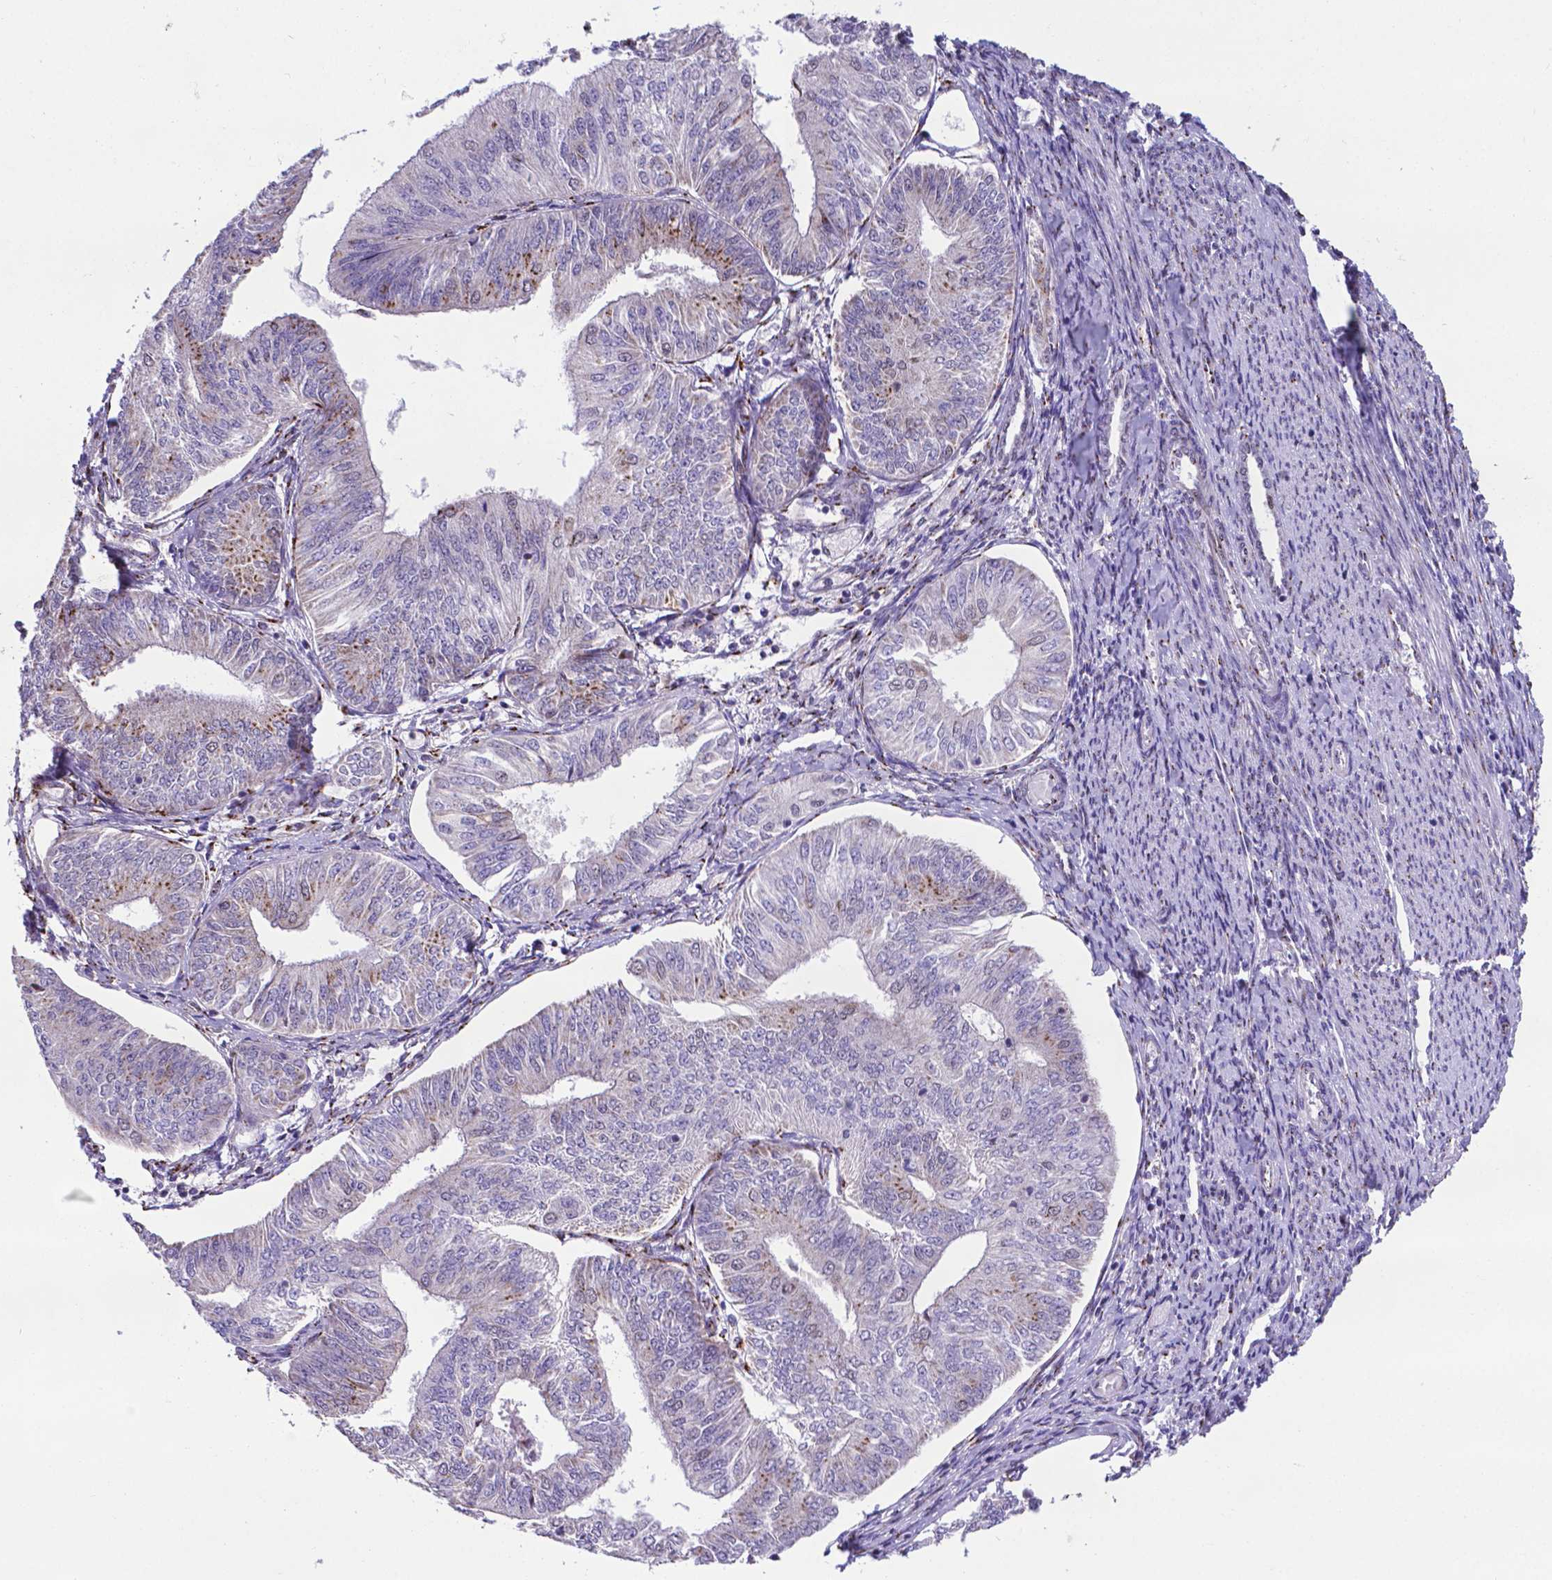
{"staining": {"intensity": "moderate", "quantity": "<25%", "location": "cytoplasmic/membranous"}, "tissue": "endometrial cancer", "cell_type": "Tumor cells", "image_type": "cancer", "snomed": [{"axis": "morphology", "description": "Adenocarcinoma, NOS"}, {"axis": "topography", "description": "Endometrium"}], "caption": "A low amount of moderate cytoplasmic/membranous expression is appreciated in about <25% of tumor cells in endometrial adenocarcinoma tissue.", "gene": "MRPL10", "patient": {"sex": "female", "age": 58}}